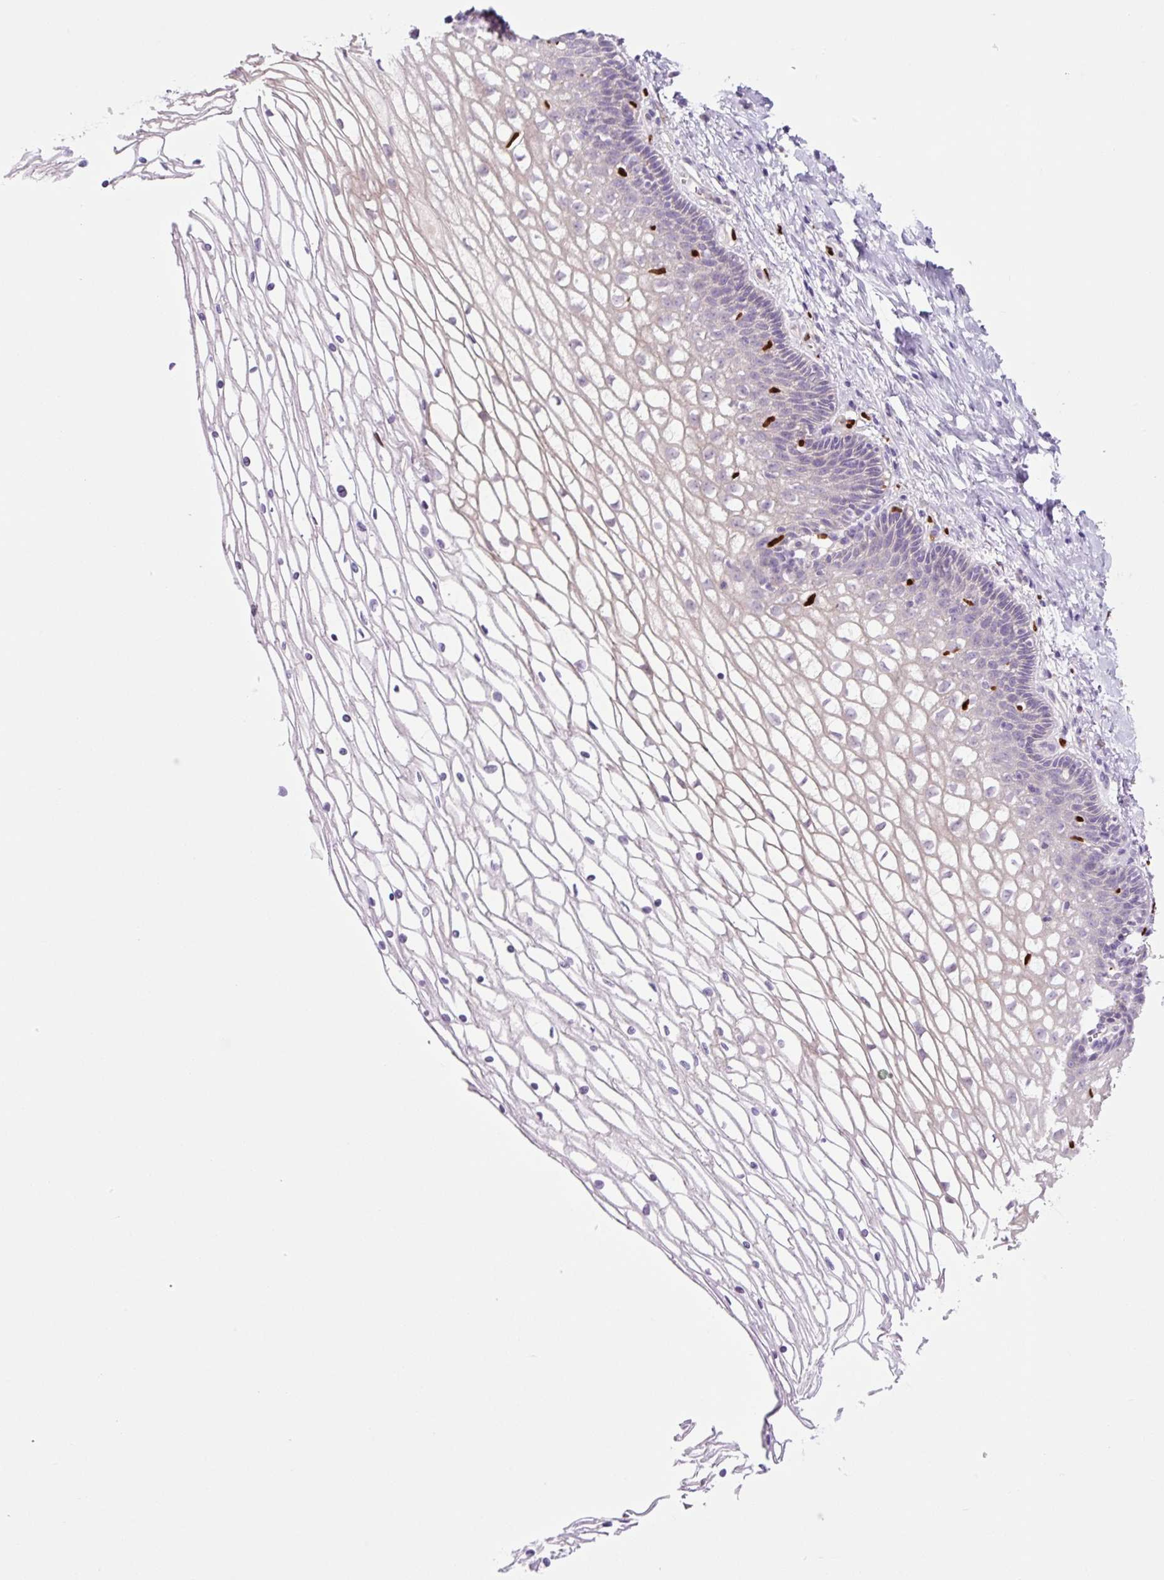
{"staining": {"intensity": "negative", "quantity": "none", "location": "none"}, "tissue": "cervix", "cell_type": "Glandular cells", "image_type": "normal", "snomed": [{"axis": "morphology", "description": "Normal tissue, NOS"}, {"axis": "topography", "description": "Cervix"}], "caption": "Glandular cells show no significant positivity in normal cervix.", "gene": "SPI1", "patient": {"sex": "female", "age": 36}}